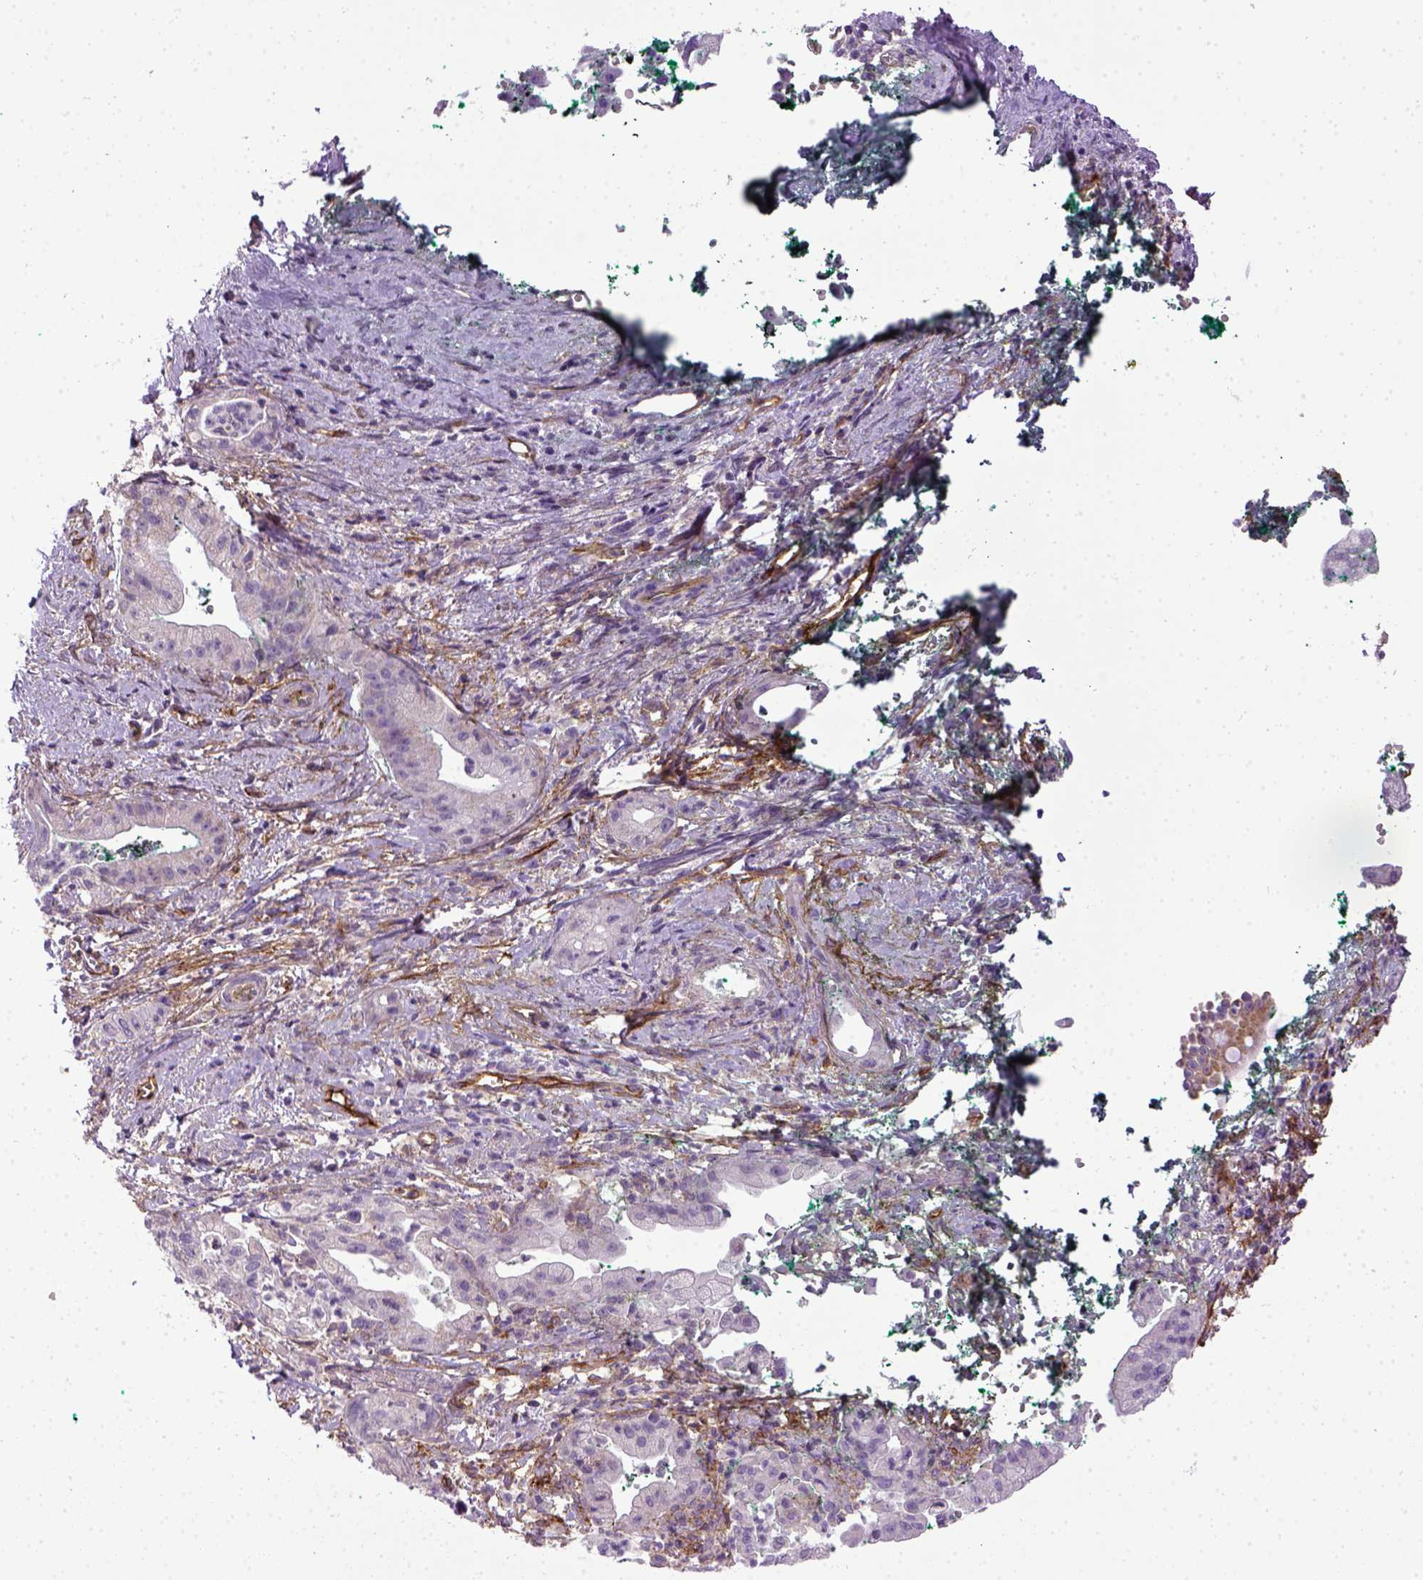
{"staining": {"intensity": "negative", "quantity": "none", "location": "none"}, "tissue": "pancreatic cancer", "cell_type": "Tumor cells", "image_type": "cancer", "snomed": [{"axis": "morphology", "description": "Normal tissue, NOS"}, {"axis": "morphology", "description": "Adenocarcinoma, NOS"}, {"axis": "topography", "description": "Lymph node"}, {"axis": "topography", "description": "Pancreas"}], "caption": "High magnification brightfield microscopy of adenocarcinoma (pancreatic) stained with DAB (3,3'-diaminobenzidine) (brown) and counterstained with hematoxylin (blue): tumor cells show no significant expression. (Stains: DAB immunohistochemistry (IHC) with hematoxylin counter stain, Microscopy: brightfield microscopy at high magnification).", "gene": "ENG", "patient": {"sex": "female", "age": 58}}